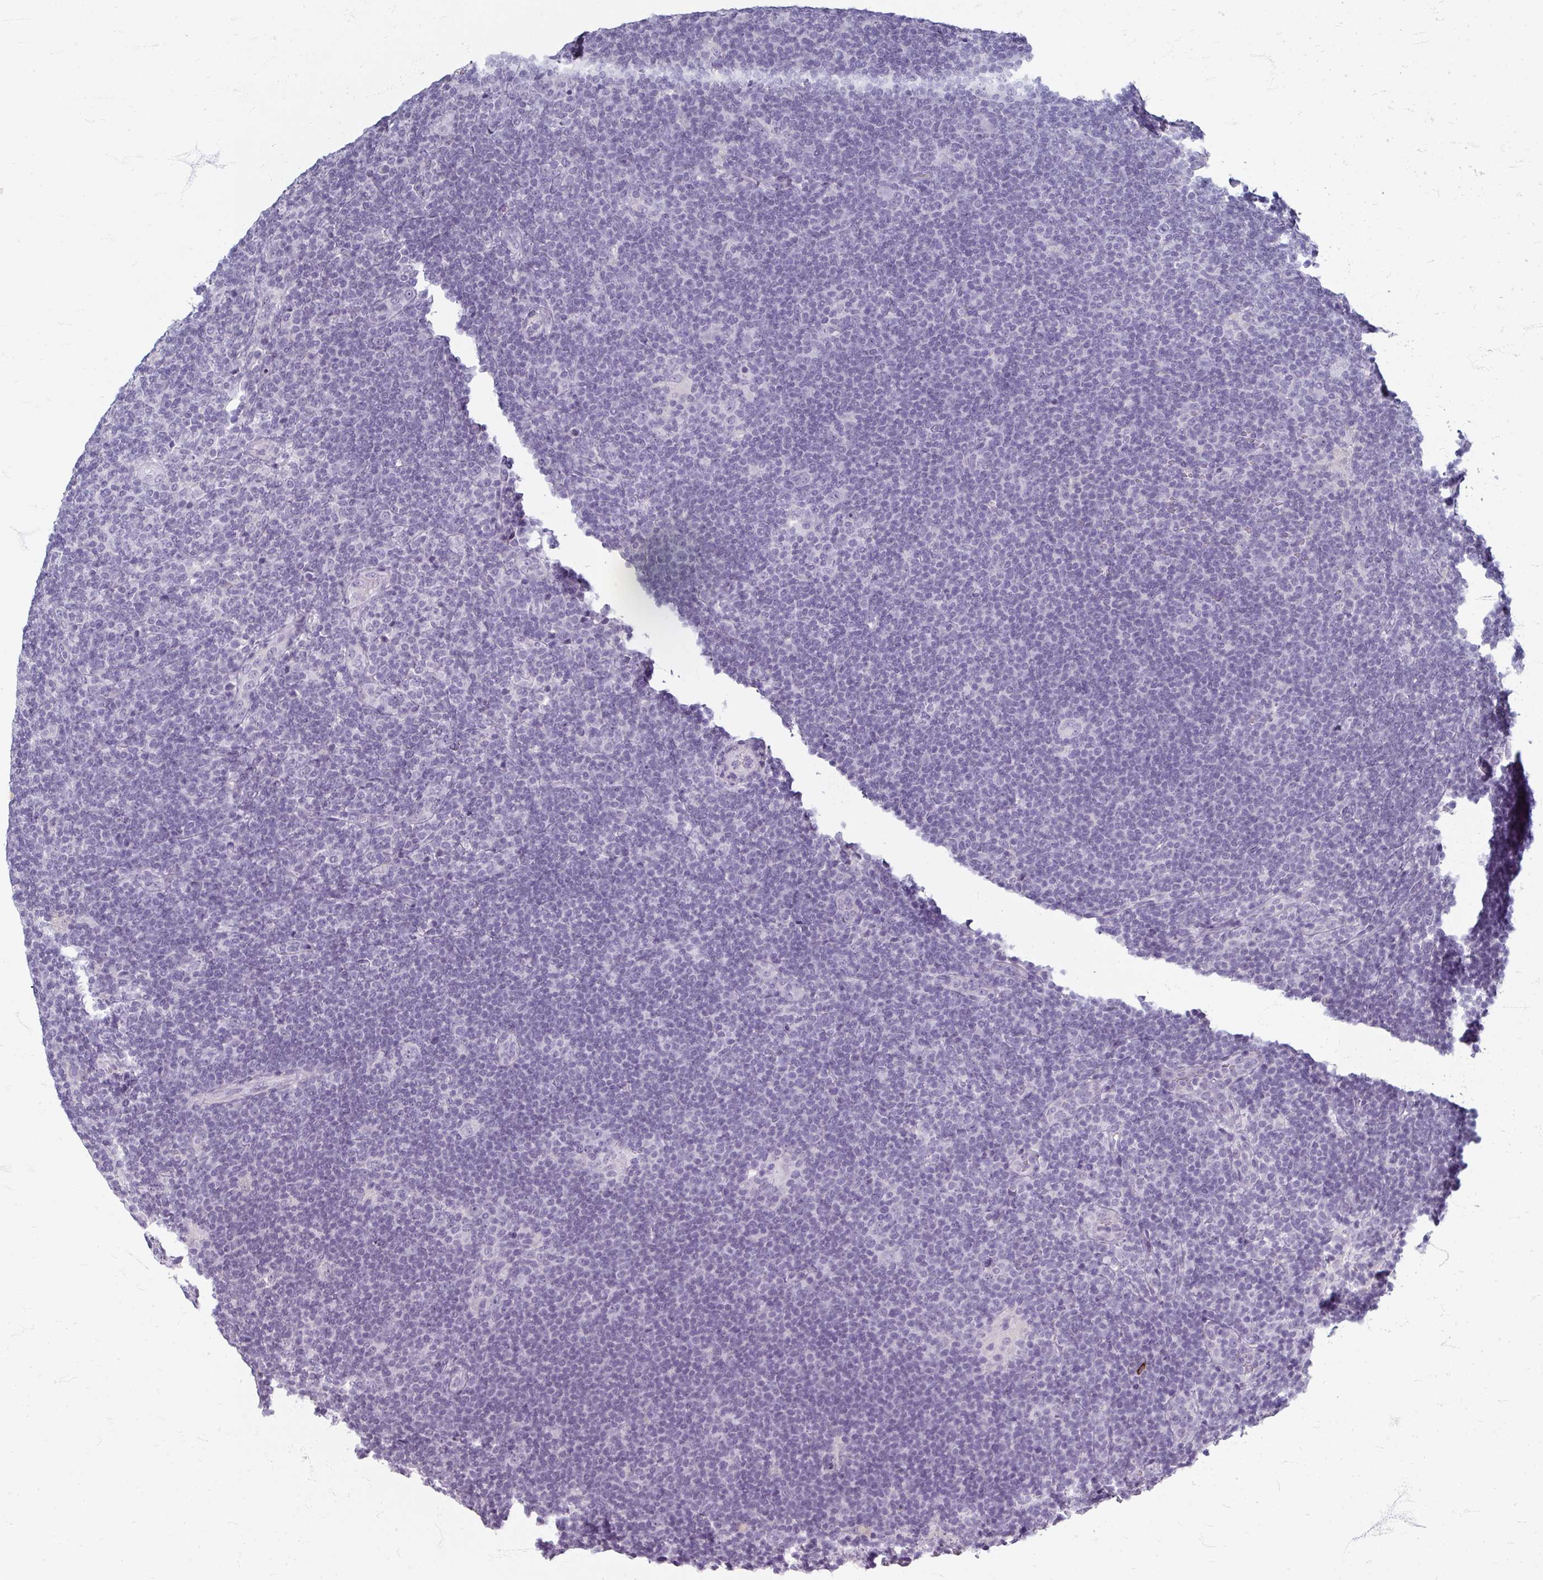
{"staining": {"intensity": "negative", "quantity": "none", "location": "none"}, "tissue": "lymphoma", "cell_type": "Tumor cells", "image_type": "cancer", "snomed": [{"axis": "morphology", "description": "Hodgkin's disease, NOS"}, {"axis": "topography", "description": "Lymph node"}], "caption": "An image of human Hodgkin's disease is negative for staining in tumor cells.", "gene": "ZNF878", "patient": {"sex": "female", "age": 57}}